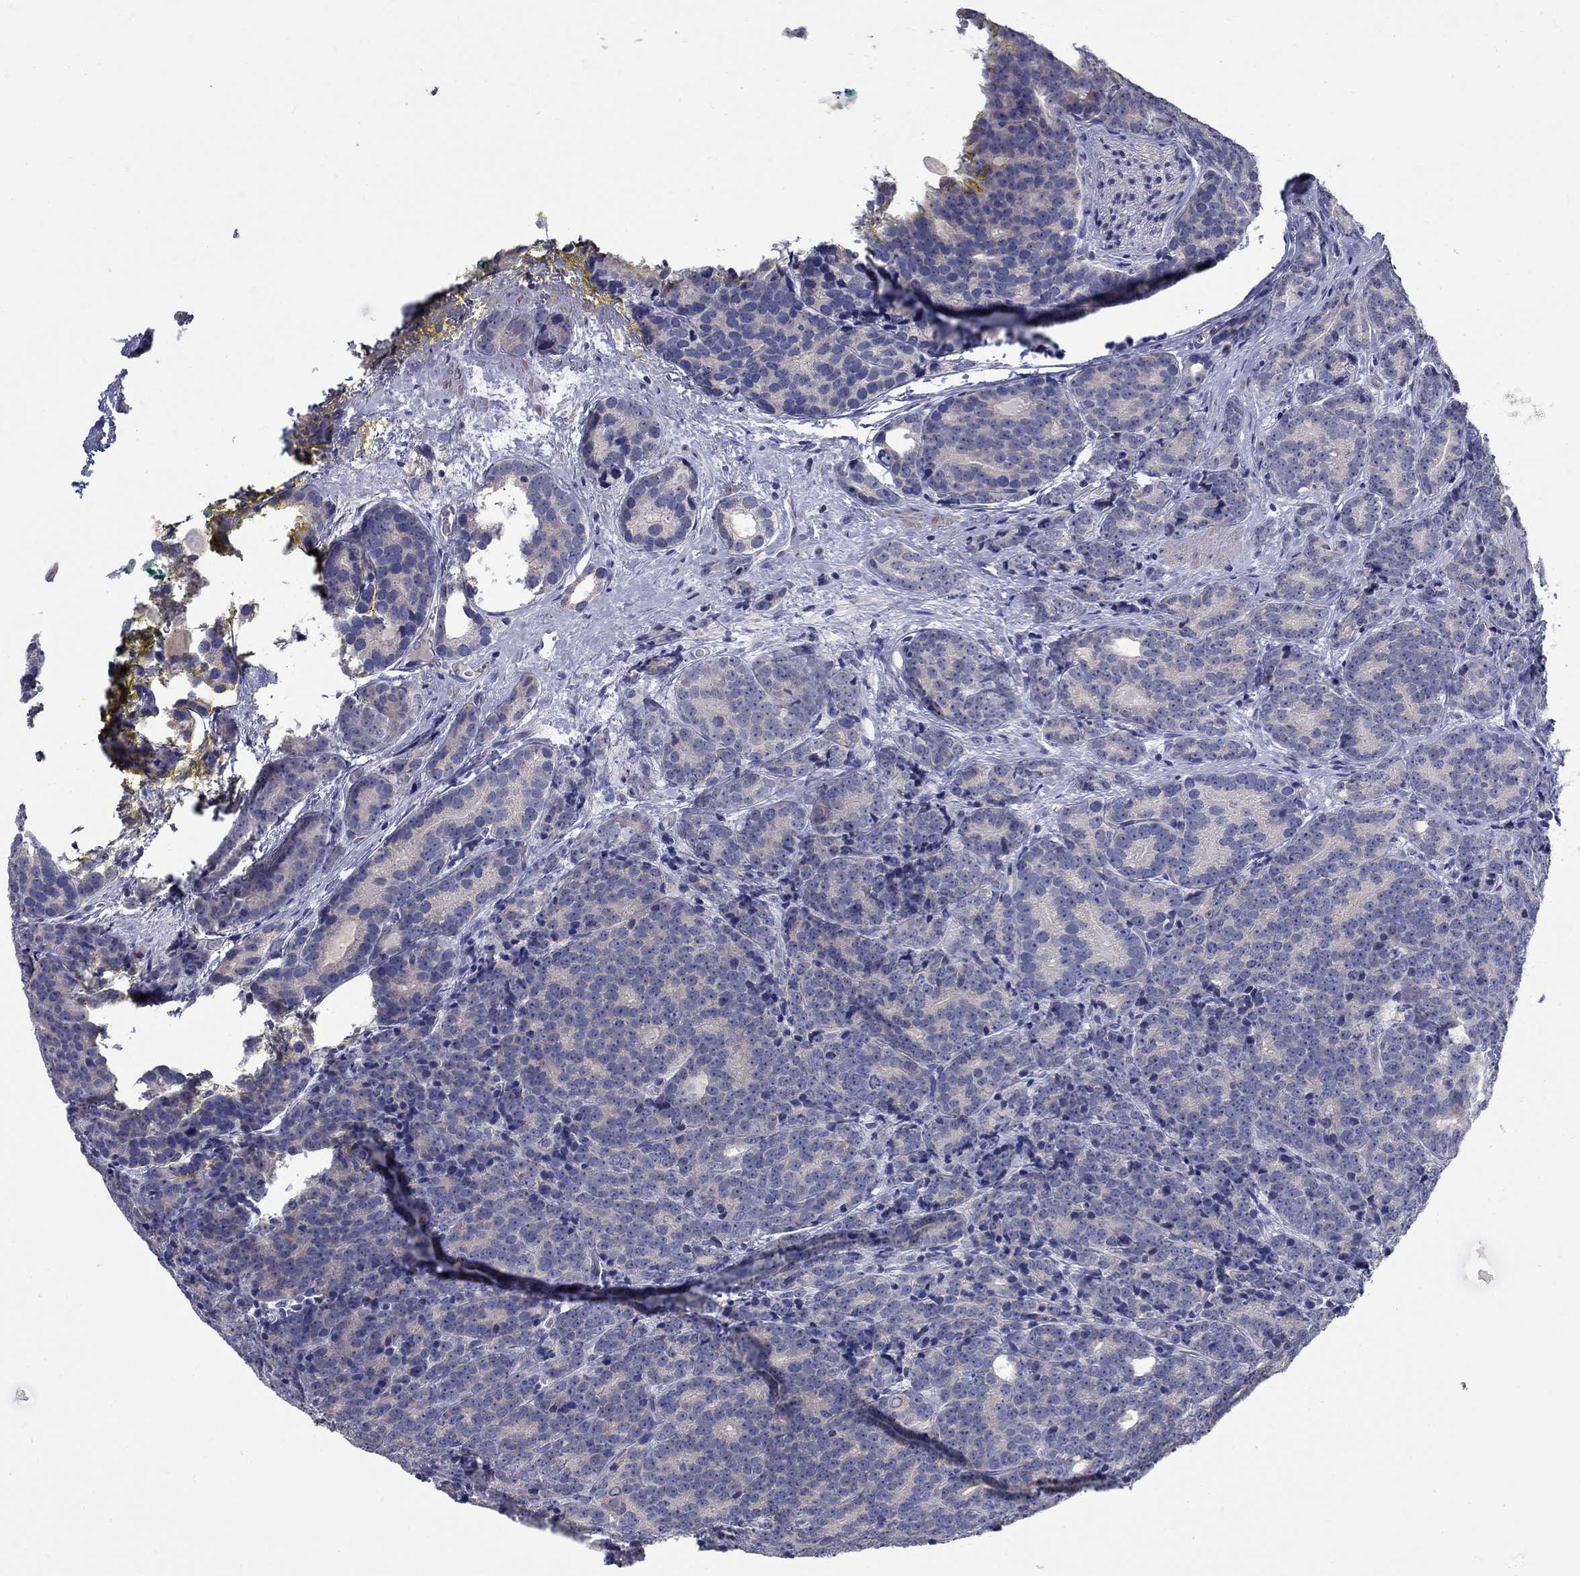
{"staining": {"intensity": "negative", "quantity": "none", "location": "none"}, "tissue": "prostate cancer", "cell_type": "Tumor cells", "image_type": "cancer", "snomed": [{"axis": "morphology", "description": "Adenocarcinoma, NOS"}, {"axis": "topography", "description": "Prostate"}], "caption": "Immunohistochemistry of human prostate cancer exhibits no positivity in tumor cells.", "gene": "ABCA4", "patient": {"sex": "male", "age": 71}}